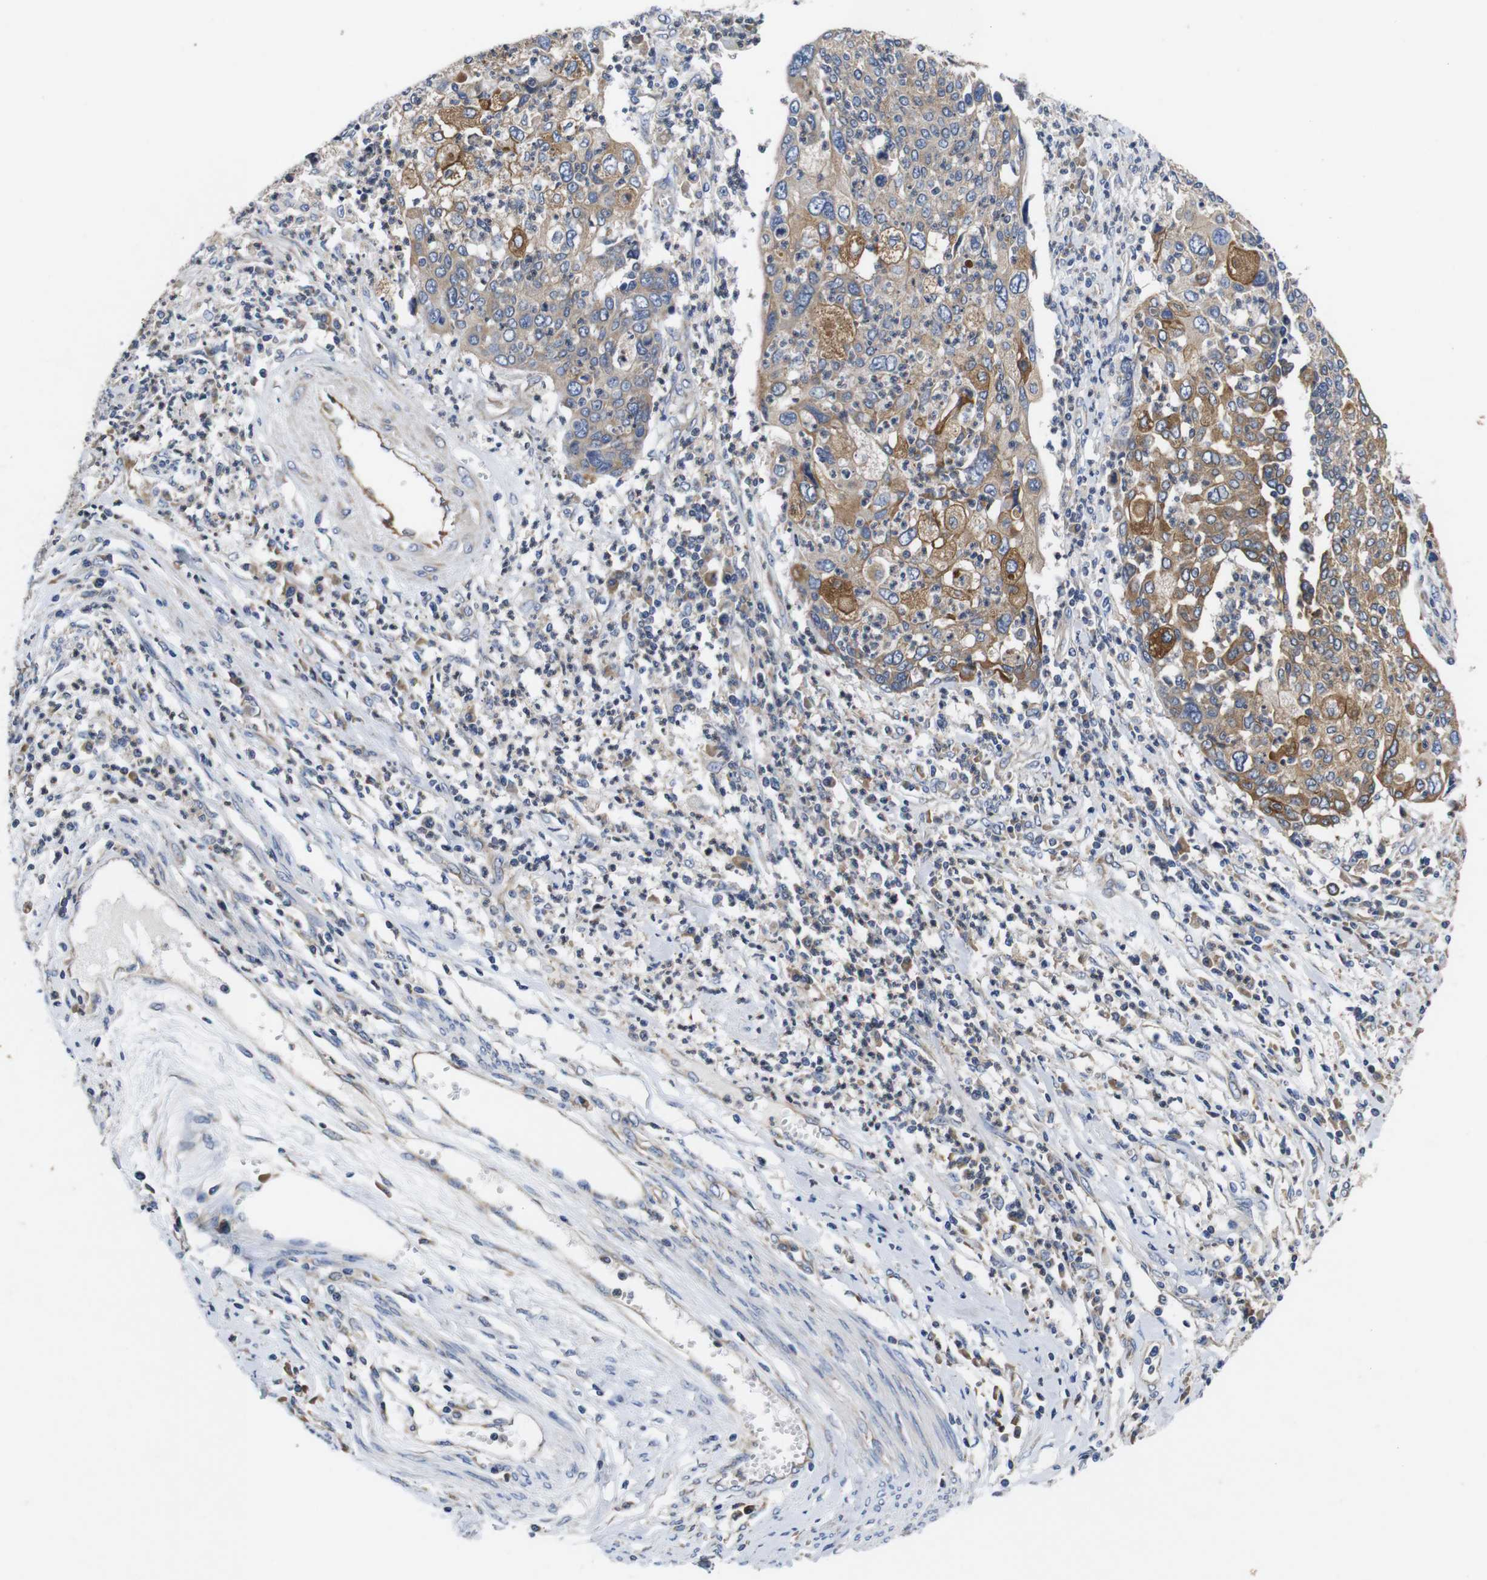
{"staining": {"intensity": "moderate", "quantity": ">75%", "location": "cytoplasmic/membranous"}, "tissue": "cervical cancer", "cell_type": "Tumor cells", "image_type": "cancer", "snomed": [{"axis": "morphology", "description": "Squamous cell carcinoma, NOS"}, {"axis": "topography", "description": "Cervix"}], "caption": "A medium amount of moderate cytoplasmic/membranous expression is appreciated in about >75% of tumor cells in cervical cancer (squamous cell carcinoma) tissue.", "gene": "MARCHF7", "patient": {"sex": "female", "age": 40}}